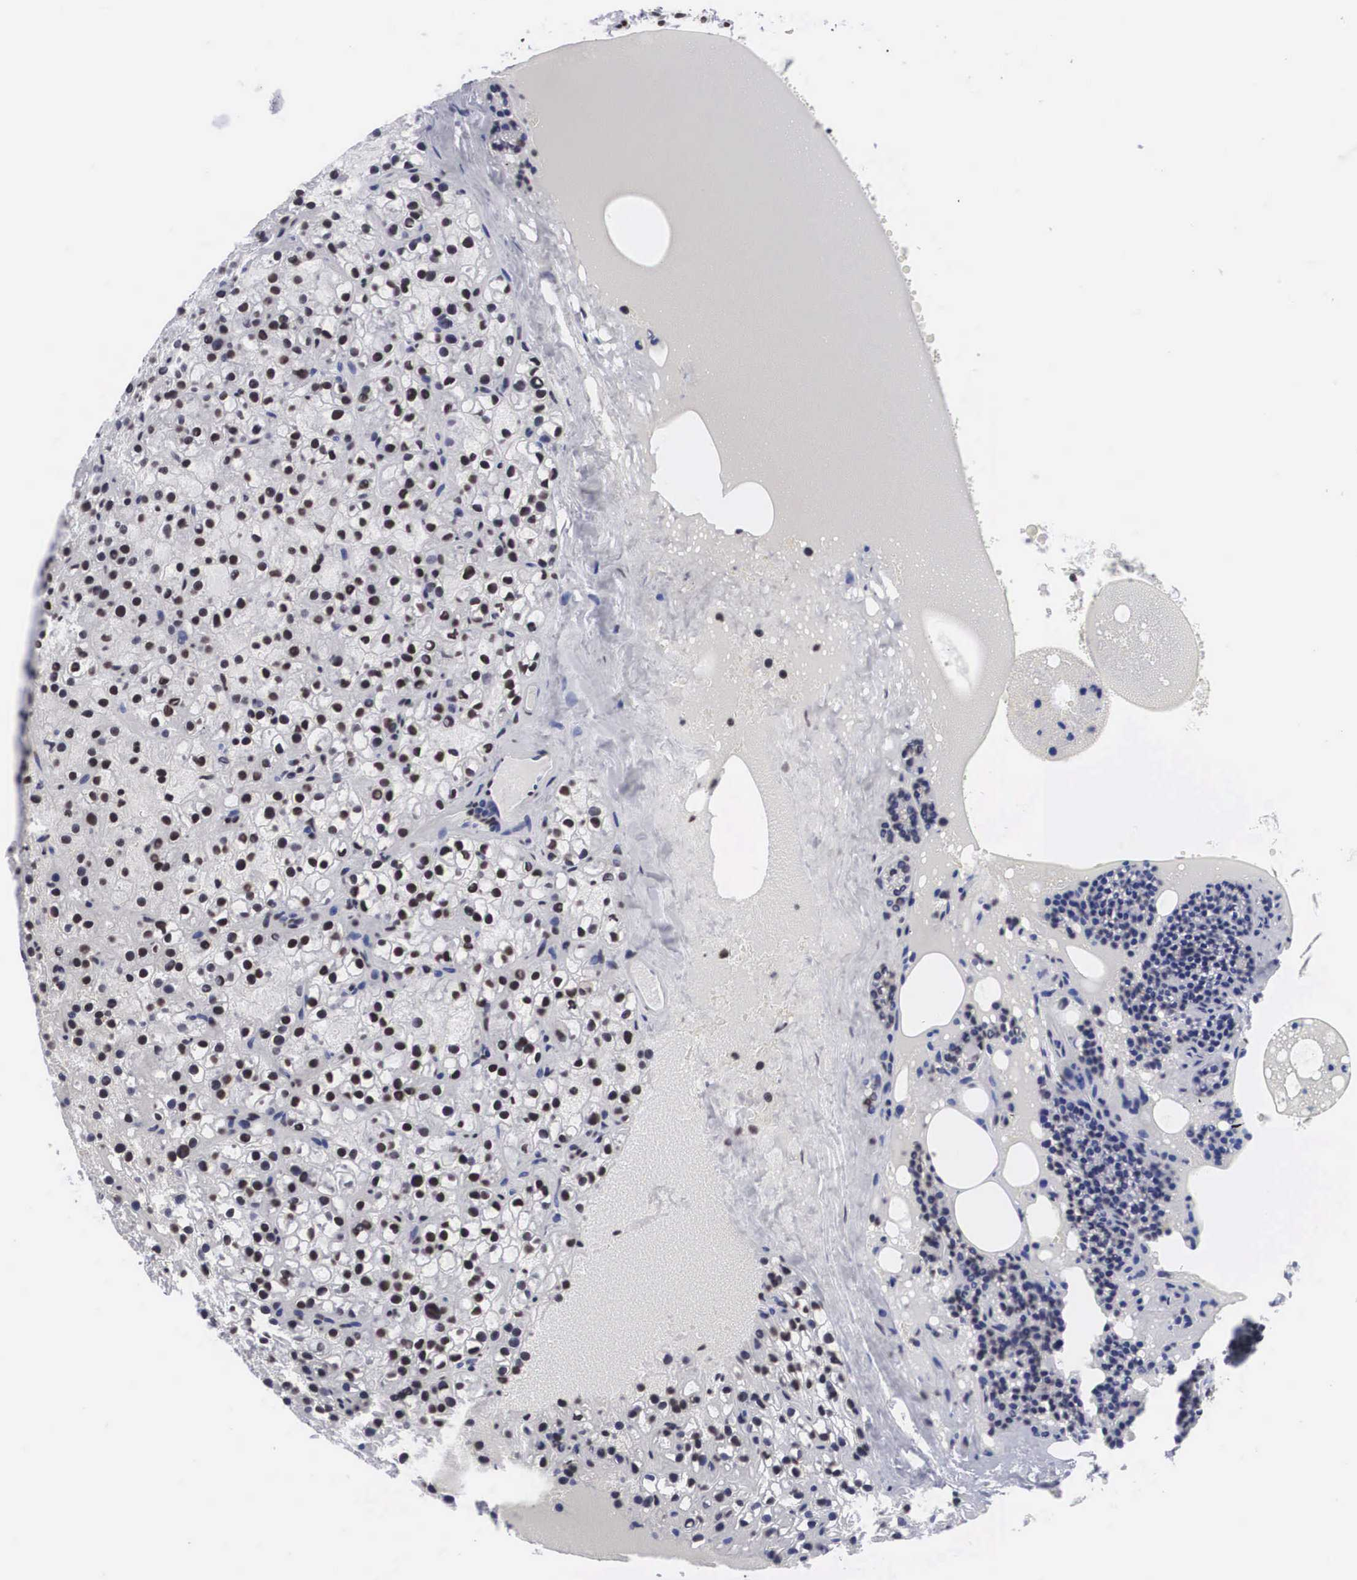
{"staining": {"intensity": "moderate", "quantity": ">75%", "location": "nuclear"}, "tissue": "parathyroid gland", "cell_type": "Glandular cells", "image_type": "normal", "snomed": [{"axis": "morphology", "description": "Normal tissue, NOS"}, {"axis": "topography", "description": "Parathyroid gland"}], "caption": "A brown stain labels moderate nuclear staining of a protein in glandular cells of normal human parathyroid gland. (Brightfield microscopy of DAB IHC at high magnification).", "gene": "ACIN1", "patient": {"sex": "female", "age": 71}}